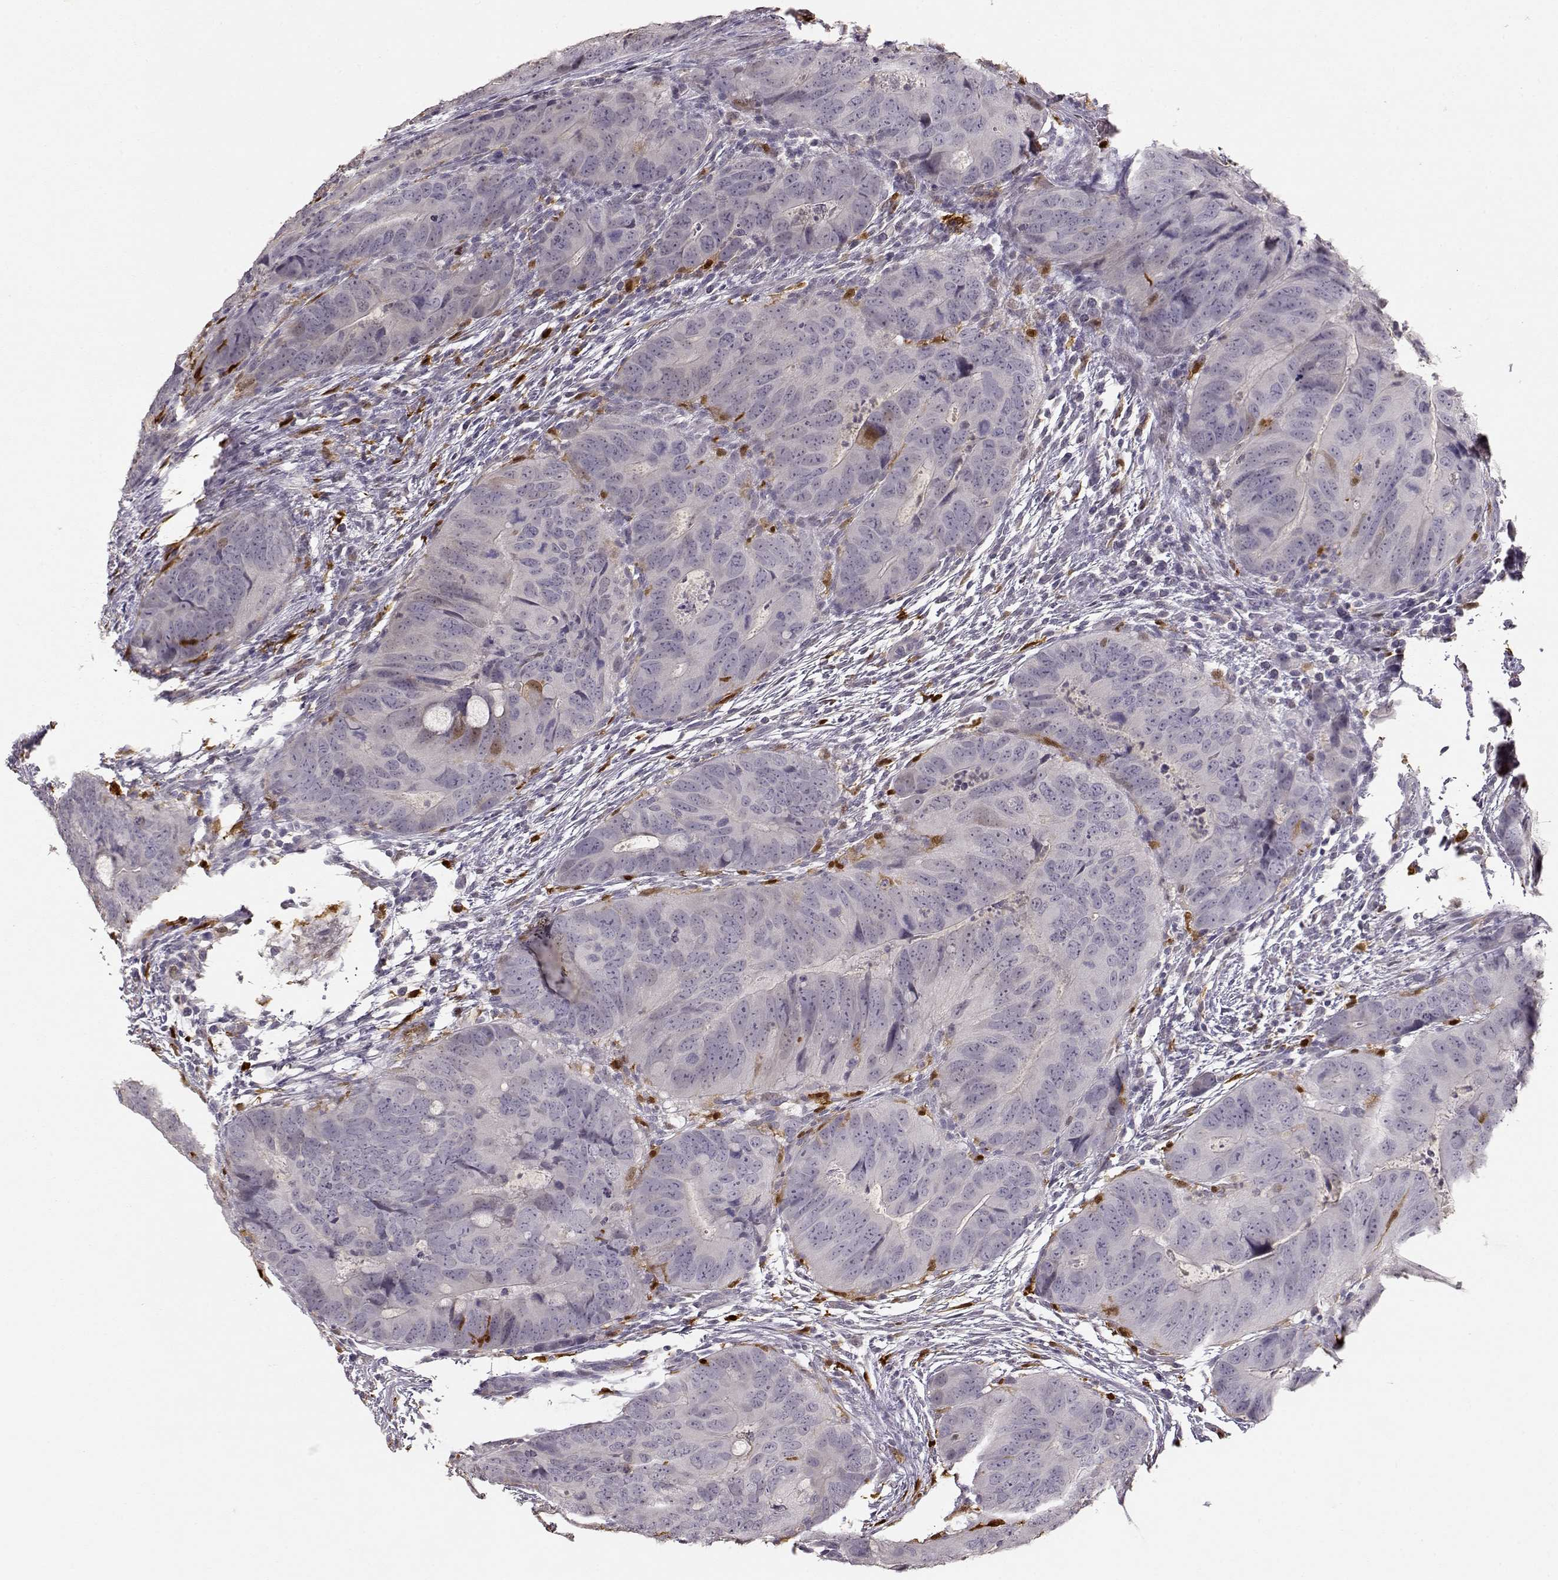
{"staining": {"intensity": "negative", "quantity": "none", "location": "none"}, "tissue": "colorectal cancer", "cell_type": "Tumor cells", "image_type": "cancer", "snomed": [{"axis": "morphology", "description": "Adenocarcinoma, NOS"}, {"axis": "topography", "description": "Colon"}], "caption": "This is an immunohistochemistry (IHC) micrograph of colorectal cancer. There is no expression in tumor cells.", "gene": "S100B", "patient": {"sex": "male", "age": 79}}